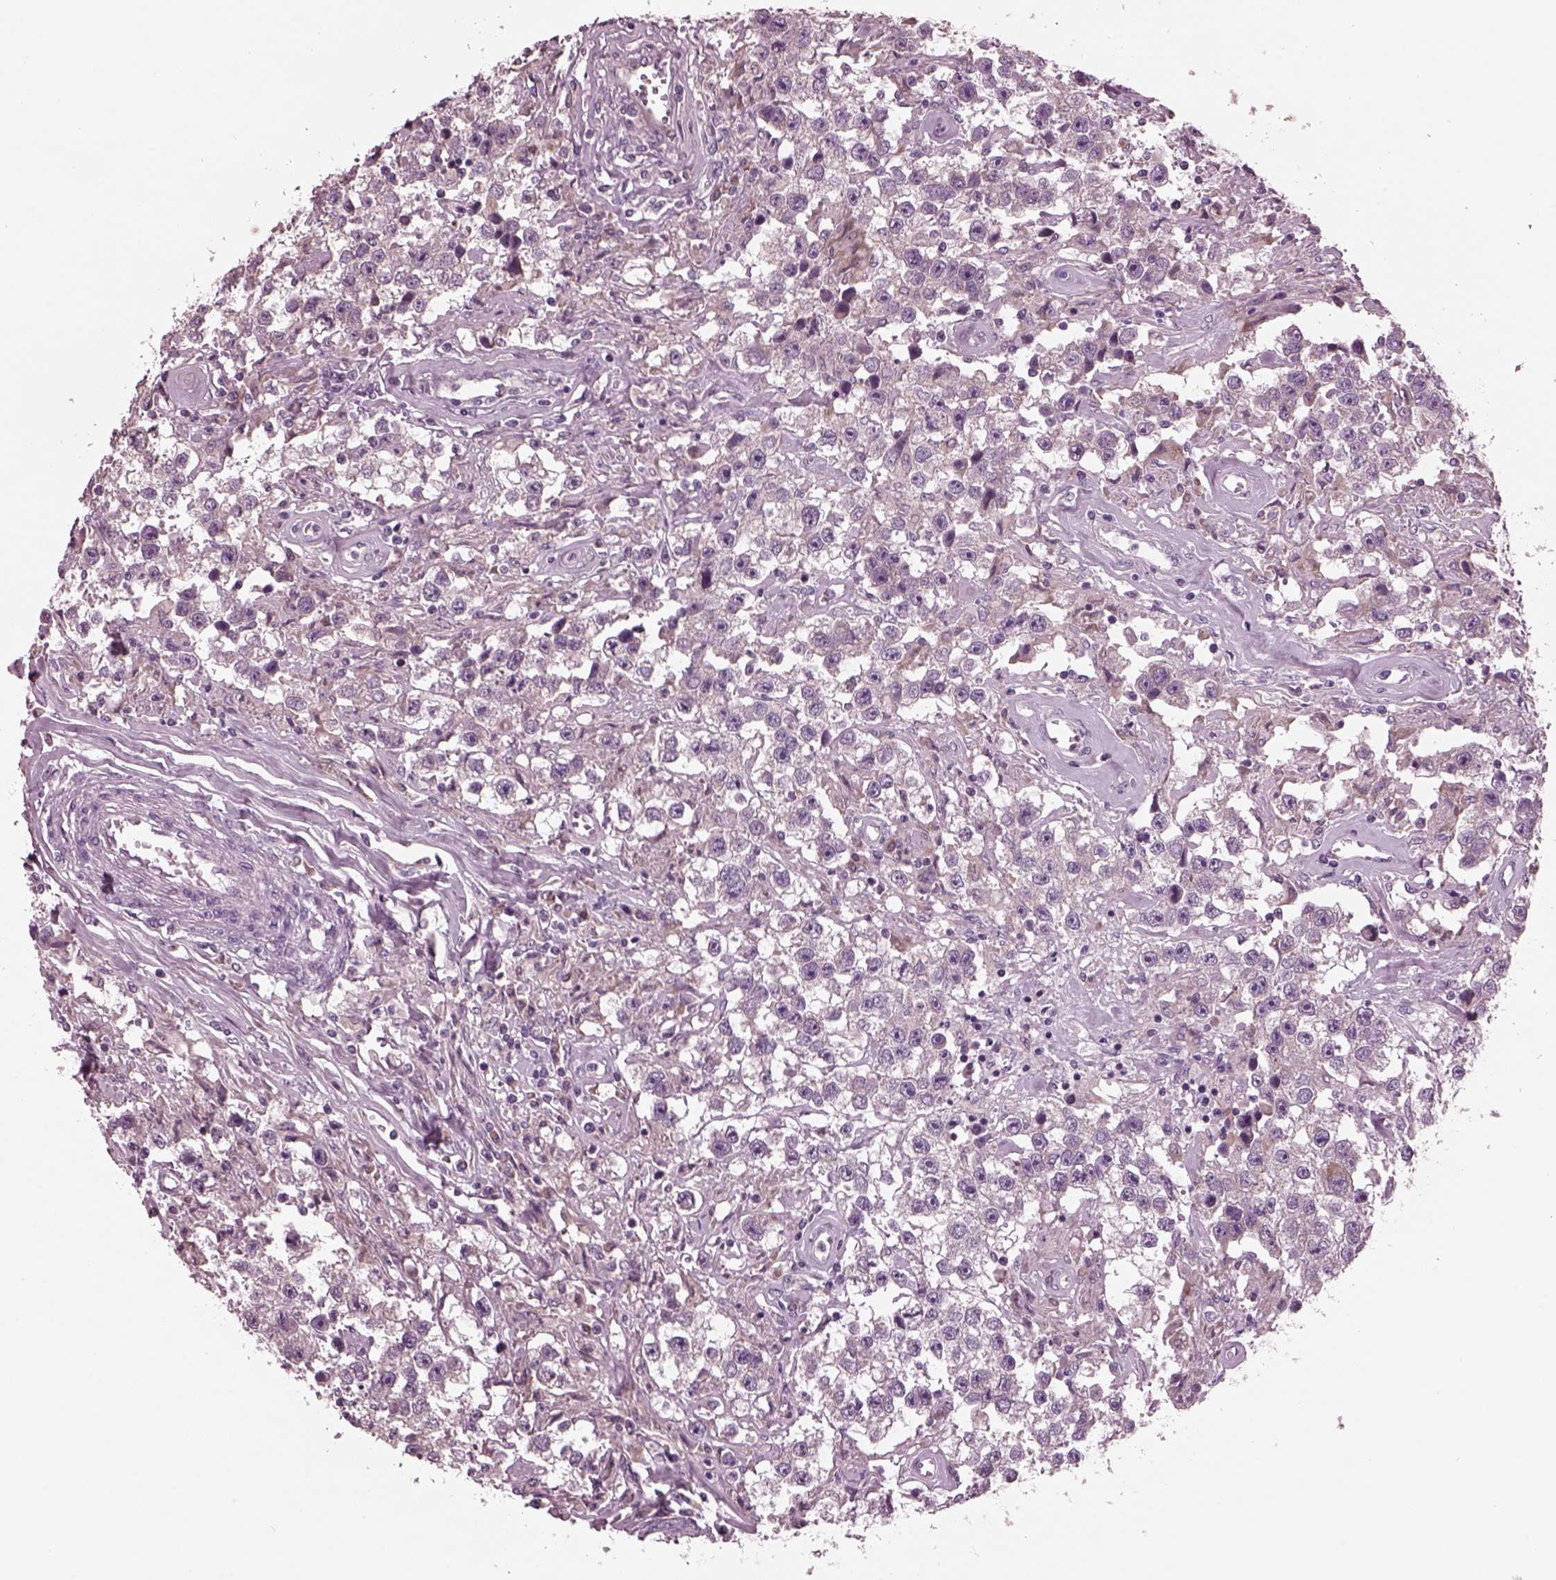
{"staining": {"intensity": "weak", "quantity": "25%-75%", "location": "cytoplasmic/membranous"}, "tissue": "testis cancer", "cell_type": "Tumor cells", "image_type": "cancer", "snomed": [{"axis": "morphology", "description": "Seminoma, NOS"}, {"axis": "topography", "description": "Testis"}], "caption": "A photomicrograph showing weak cytoplasmic/membranous positivity in about 25%-75% of tumor cells in testis seminoma, as visualized by brown immunohistochemical staining.", "gene": "AP4M1", "patient": {"sex": "male", "age": 43}}